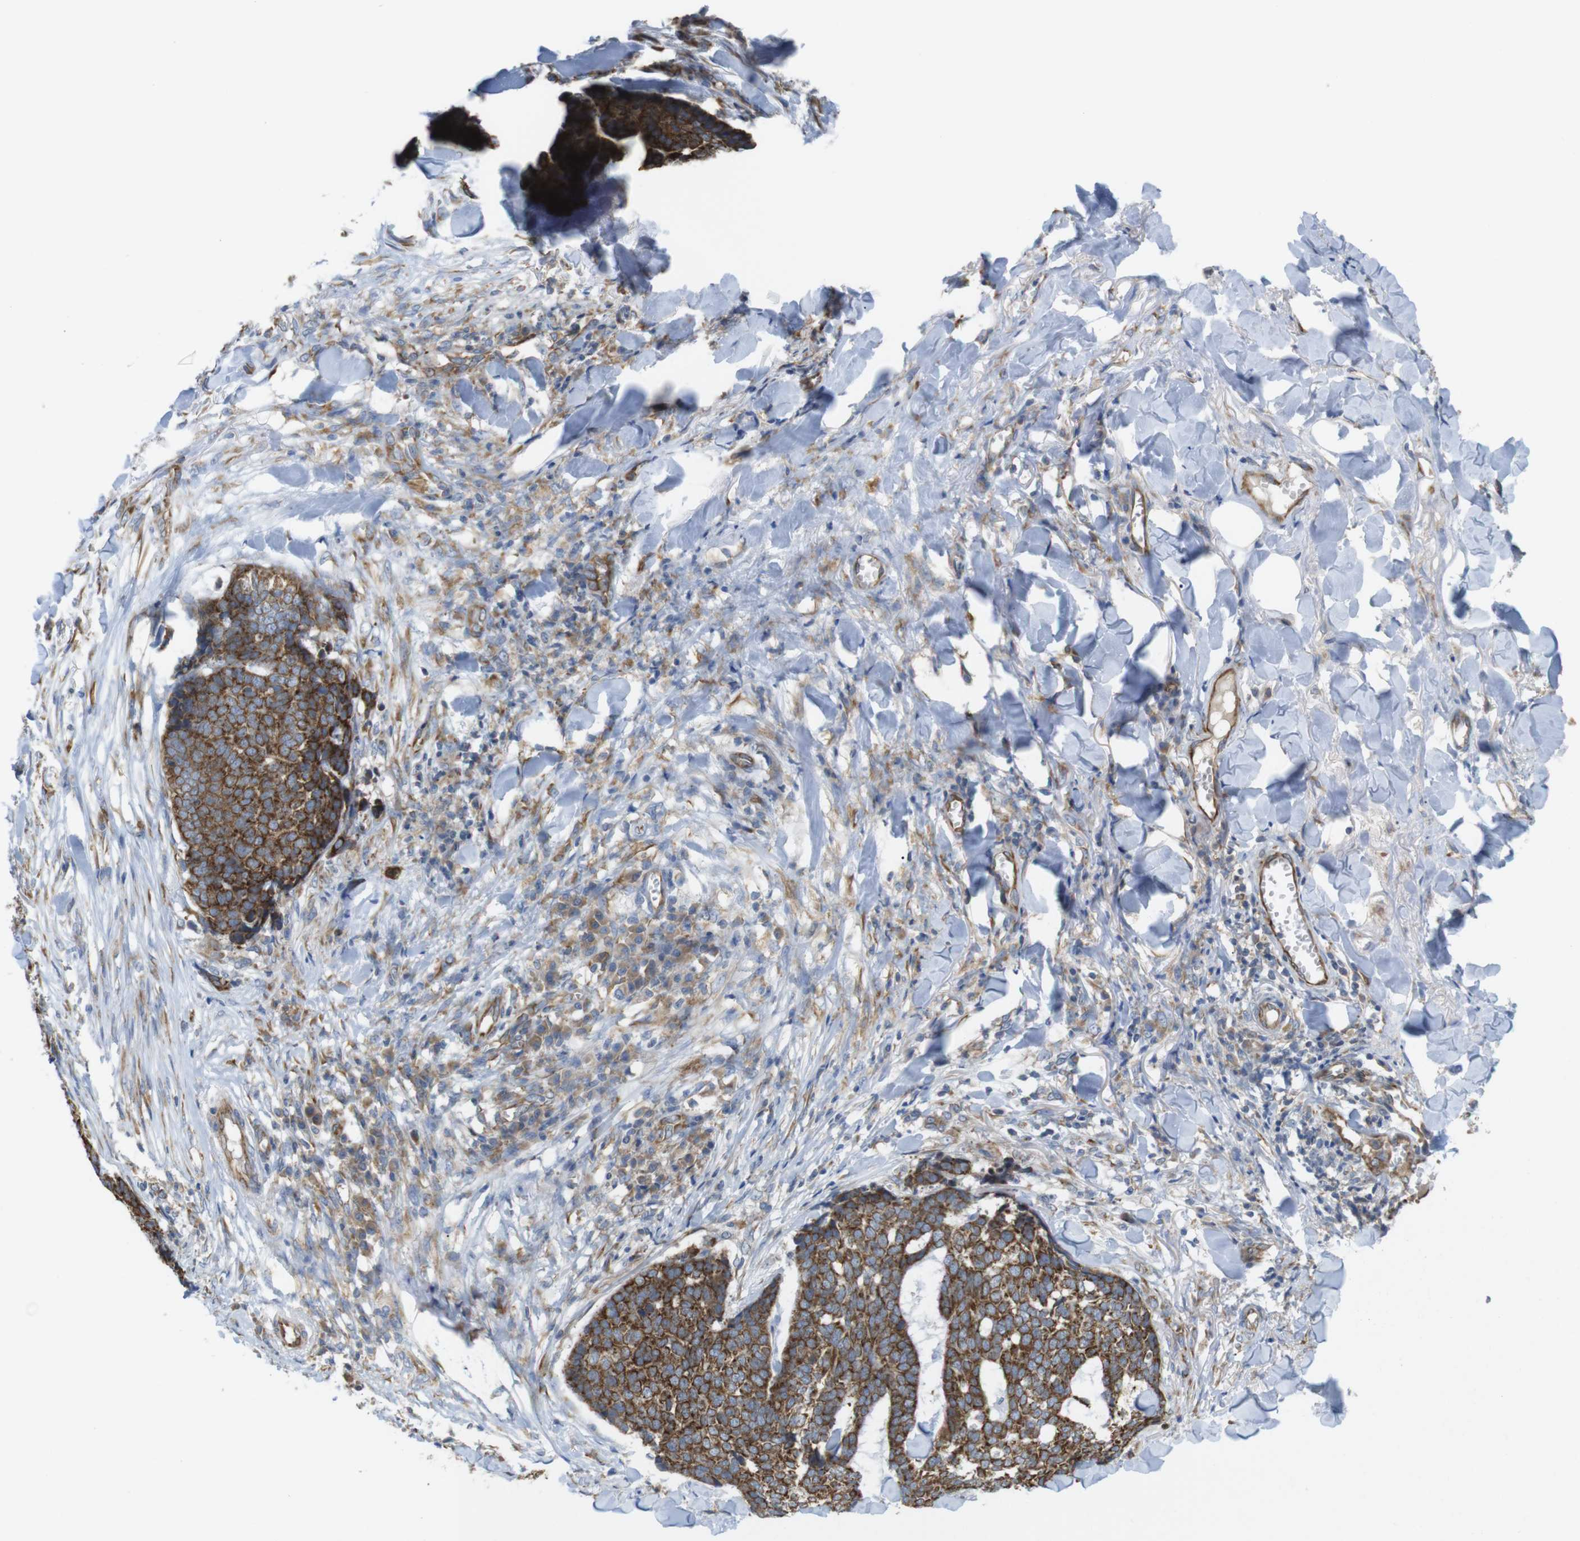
{"staining": {"intensity": "strong", "quantity": ">75%", "location": "cytoplasmic/membranous"}, "tissue": "skin cancer", "cell_type": "Tumor cells", "image_type": "cancer", "snomed": [{"axis": "morphology", "description": "Basal cell carcinoma"}, {"axis": "topography", "description": "Skin"}], "caption": "Strong cytoplasmic/membranous protein staining is identified in approximately >75% of tumor cells in skin cancer.", "gene": "PCNX2", "patient": {"sex": "male", "age": 84}}